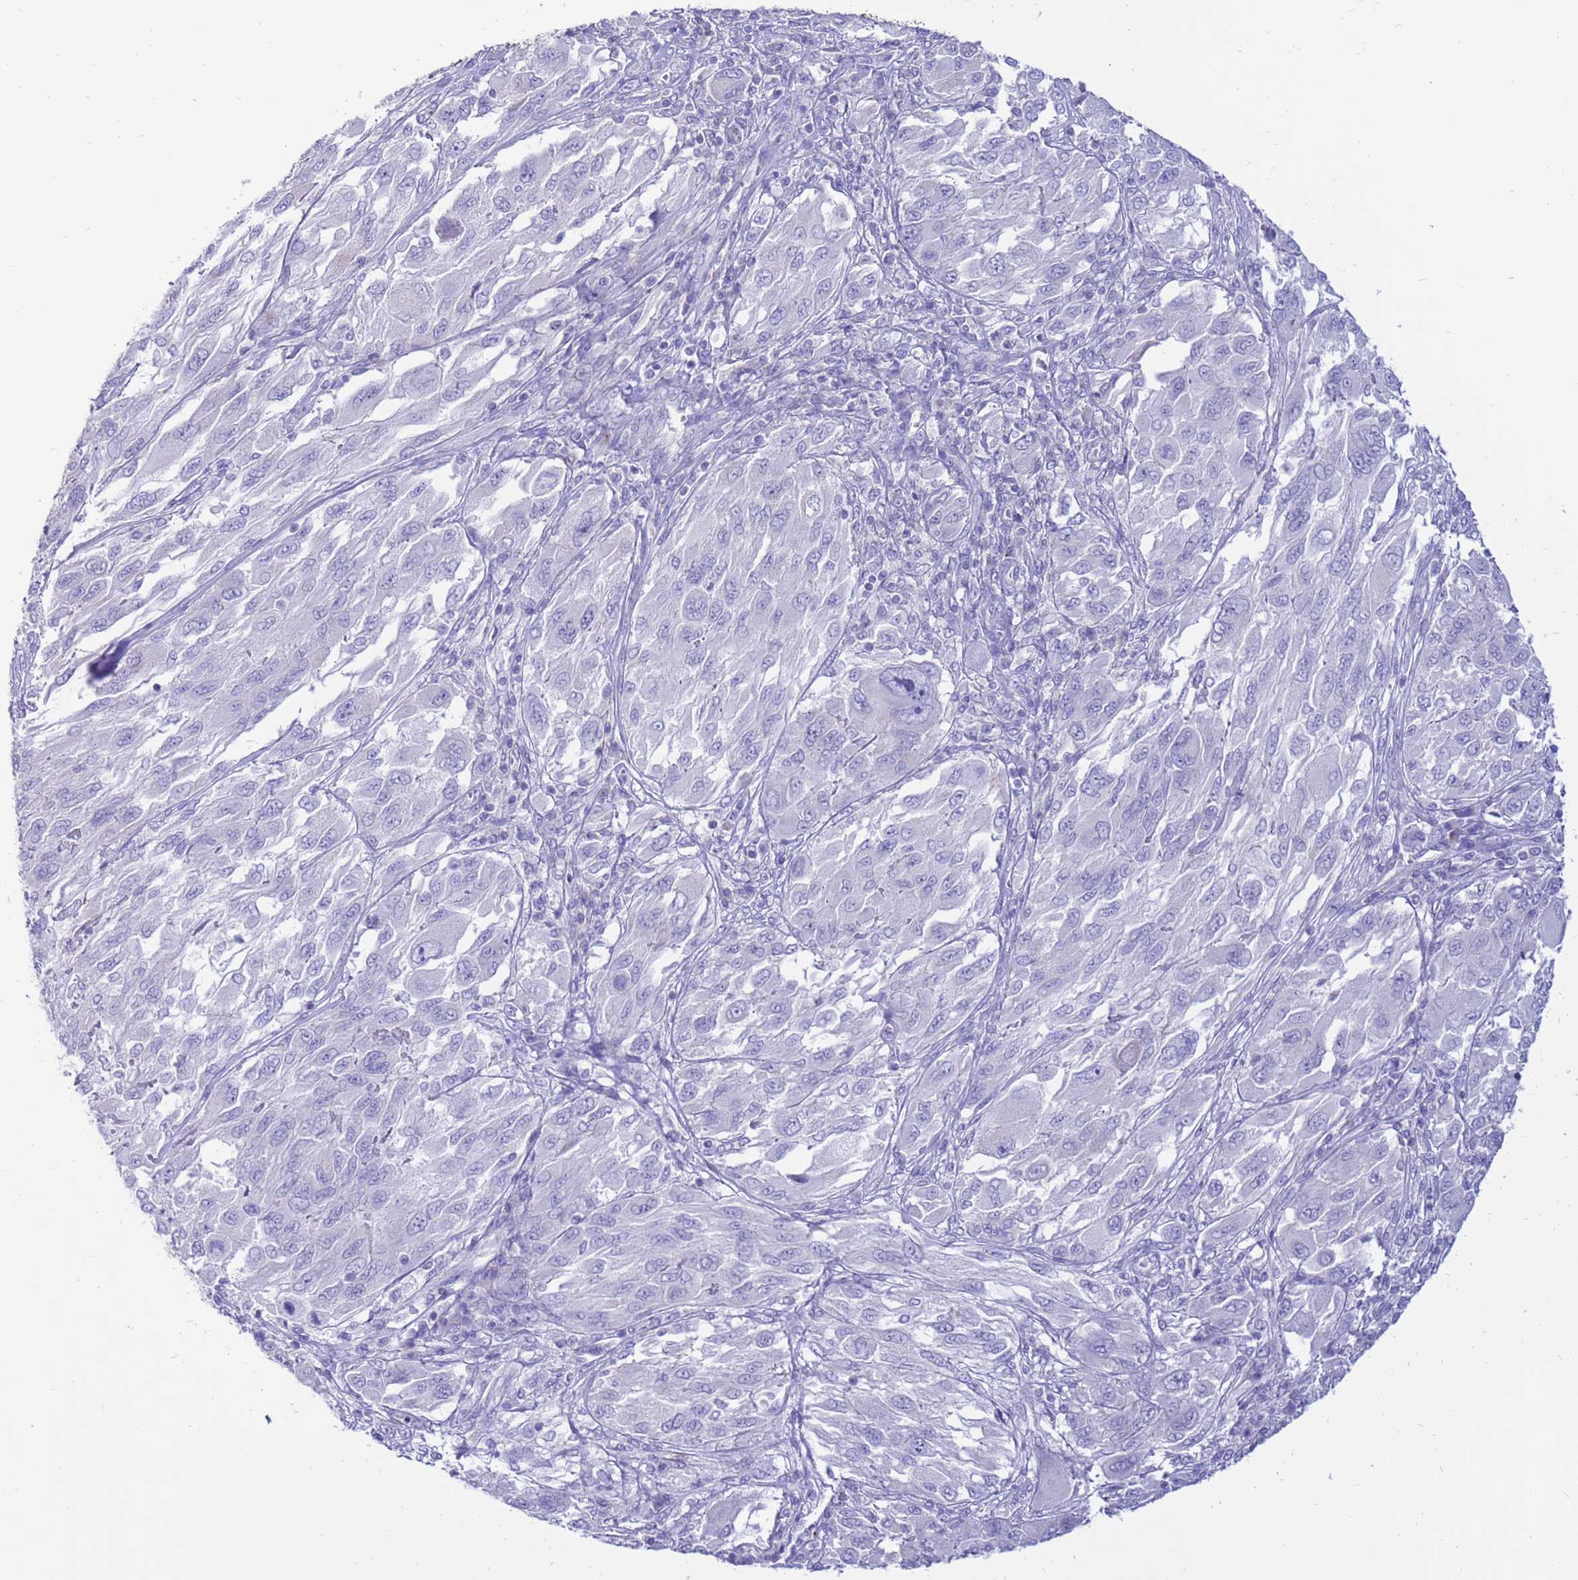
{"staining": {"intensity": "negative", "quantity": "none", "location": "none"}, "tissue": "melanoma", "cell_type": "Tumor cells", "image_type": "cancer", "snomed": [{"axis": "morphology", "description": "Malignant melanoma, NOS"}, {"axis": "topography", "description": "Skin"}], "caption": "Immunohistochemistry histopathology image of malignant melanoma stained for a protein (brown), which shows no expression in tumor cells. (IHC, brightfield microscopy, high magnification).", "gene": "PDE10A", "patient": {"sex": "female", "age": 91}}